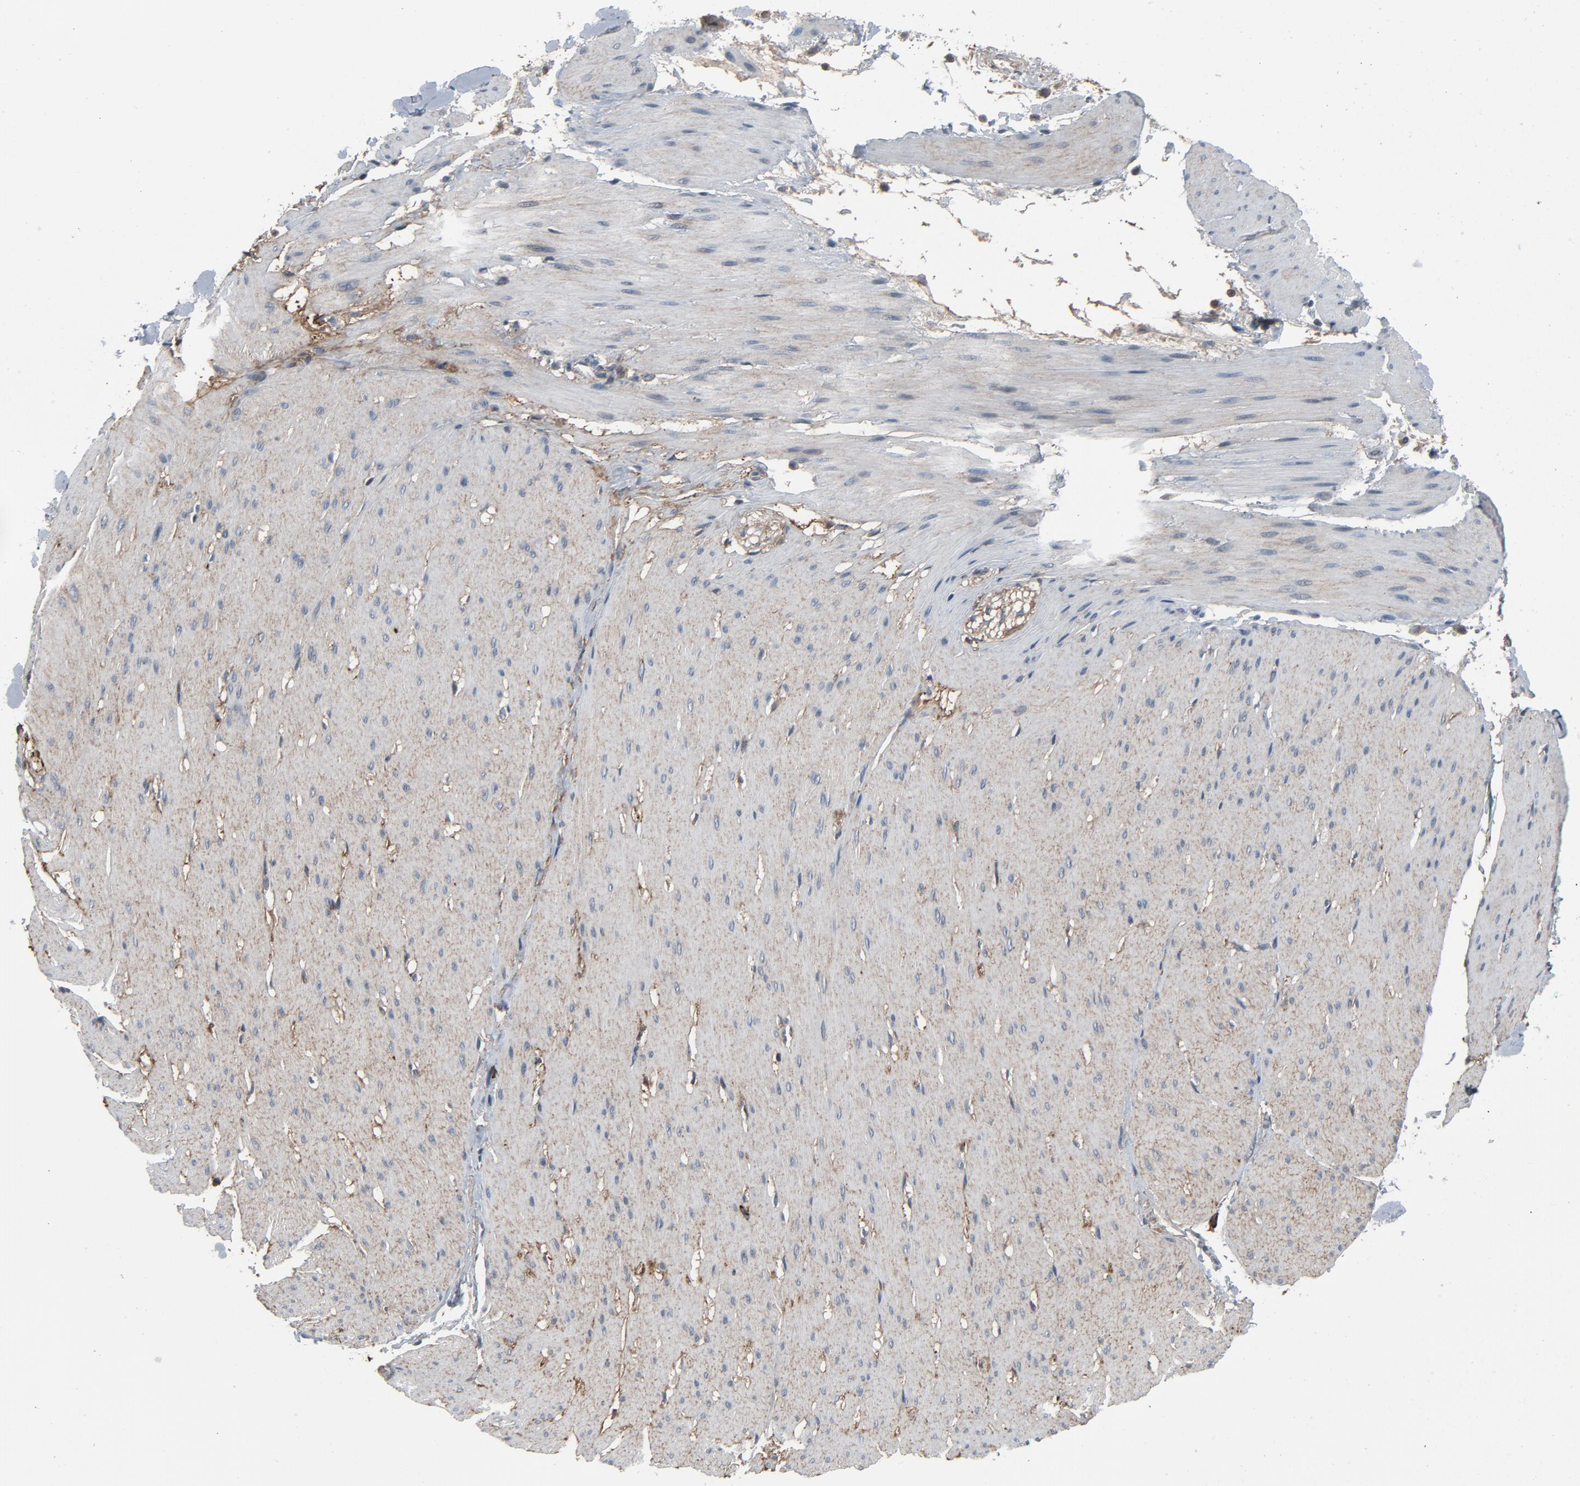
{"staining": {"intensity": "negative", "quantity": "none", "location": "none"}, "tissue": "smooth muscle", "cell_type": "Smooth muscle cells", "image_type": "normal", "snomed": [{"axis": "morphology", "description": "Normal tissue, NOS"}, {"axis": "topography", "description": "Smooth muscle"}, {"axis": "topography", "description": "Colon"}], "caption": "A histopathology image of smooth muscle stained for a protein reveals no brown staining in smooth muscle cells.", "gene": "PDZD4", "patient": {"sex": "male", "age": 67}}